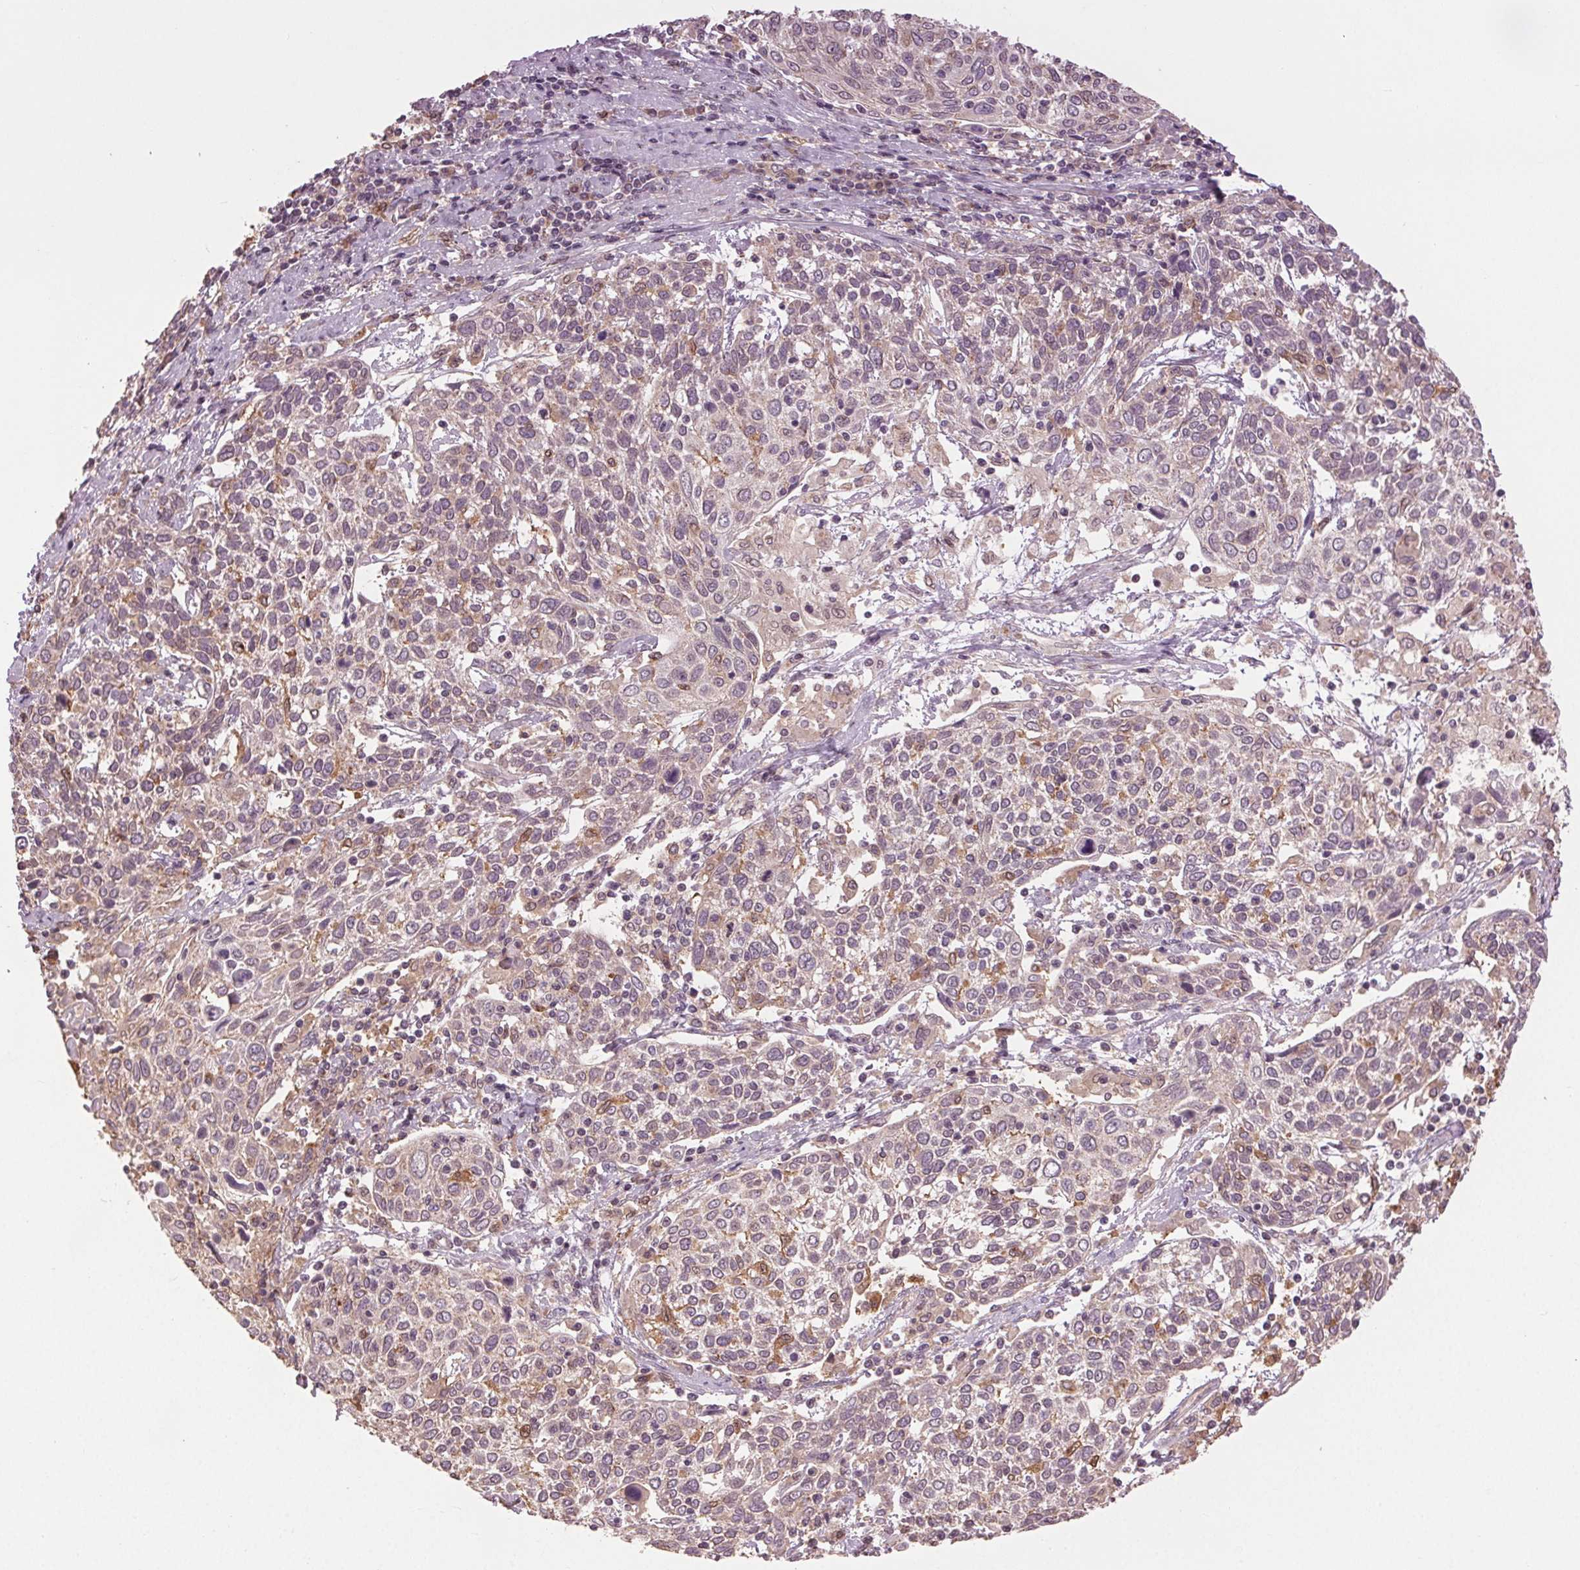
{"staining": {"intensity": "weak", "quantity": ">75%", "location": "cytoplasmic/membranous"}, "tissue": "cervical cancer", "cell_type": "Tumor cells", "image_type": "cancer", "snomed": [{"axis": "morphology", "description": "Squamous cell carcinoma, NOS"}, {"axis": "topography", "description": "Cervix"}], "caption": "IHC (DAB (3,3'-diaminobenzidine)) staining of human cervical squamous cell carcinoma shows weak cytoplasmic/membranous protein expression in approximately >75% of tumor cells.", "gene": "BSDC1", "patient": {"sex": "female", "age": 61}}